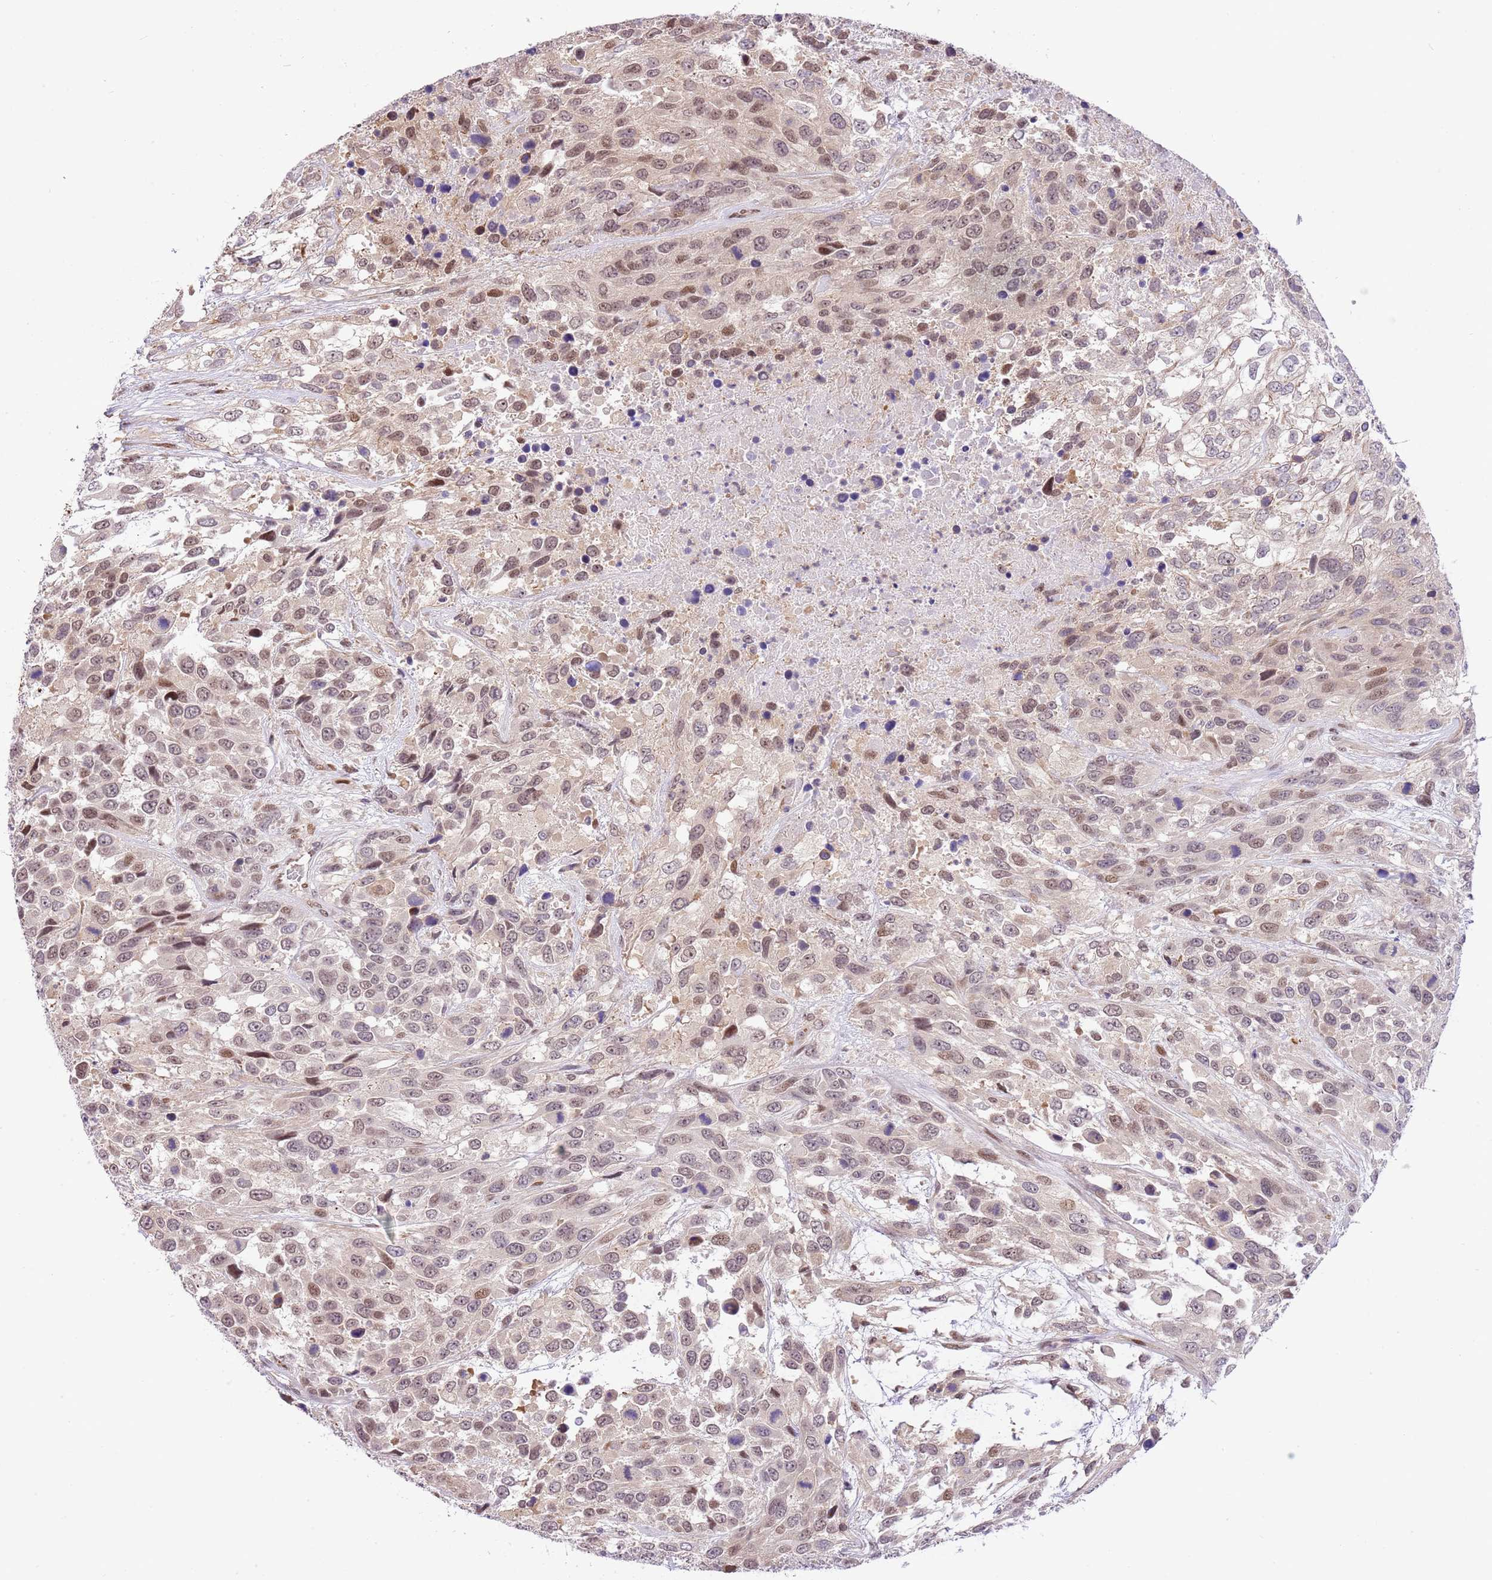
{"staining": {"intensity": "moderate", "quantity": "25%-75%", "location": "nuclear"}, "tissue": "urothelial cancer", "cell_type": "Tumor cells", "image_type": "cancer", "snomed": [{"axis": "morphology", "description": "Urothelial carcinoma, High grade"}, {"axis": "topography", "description": "Urinary bladder"}], "caption": "Moderate nuclear expression is appreciated in approximately 25%-75% of tumor cells in high-grade urothelial carcinoma.", "gene": "RFK", "patient": {"sex": "female", "age": 70}}